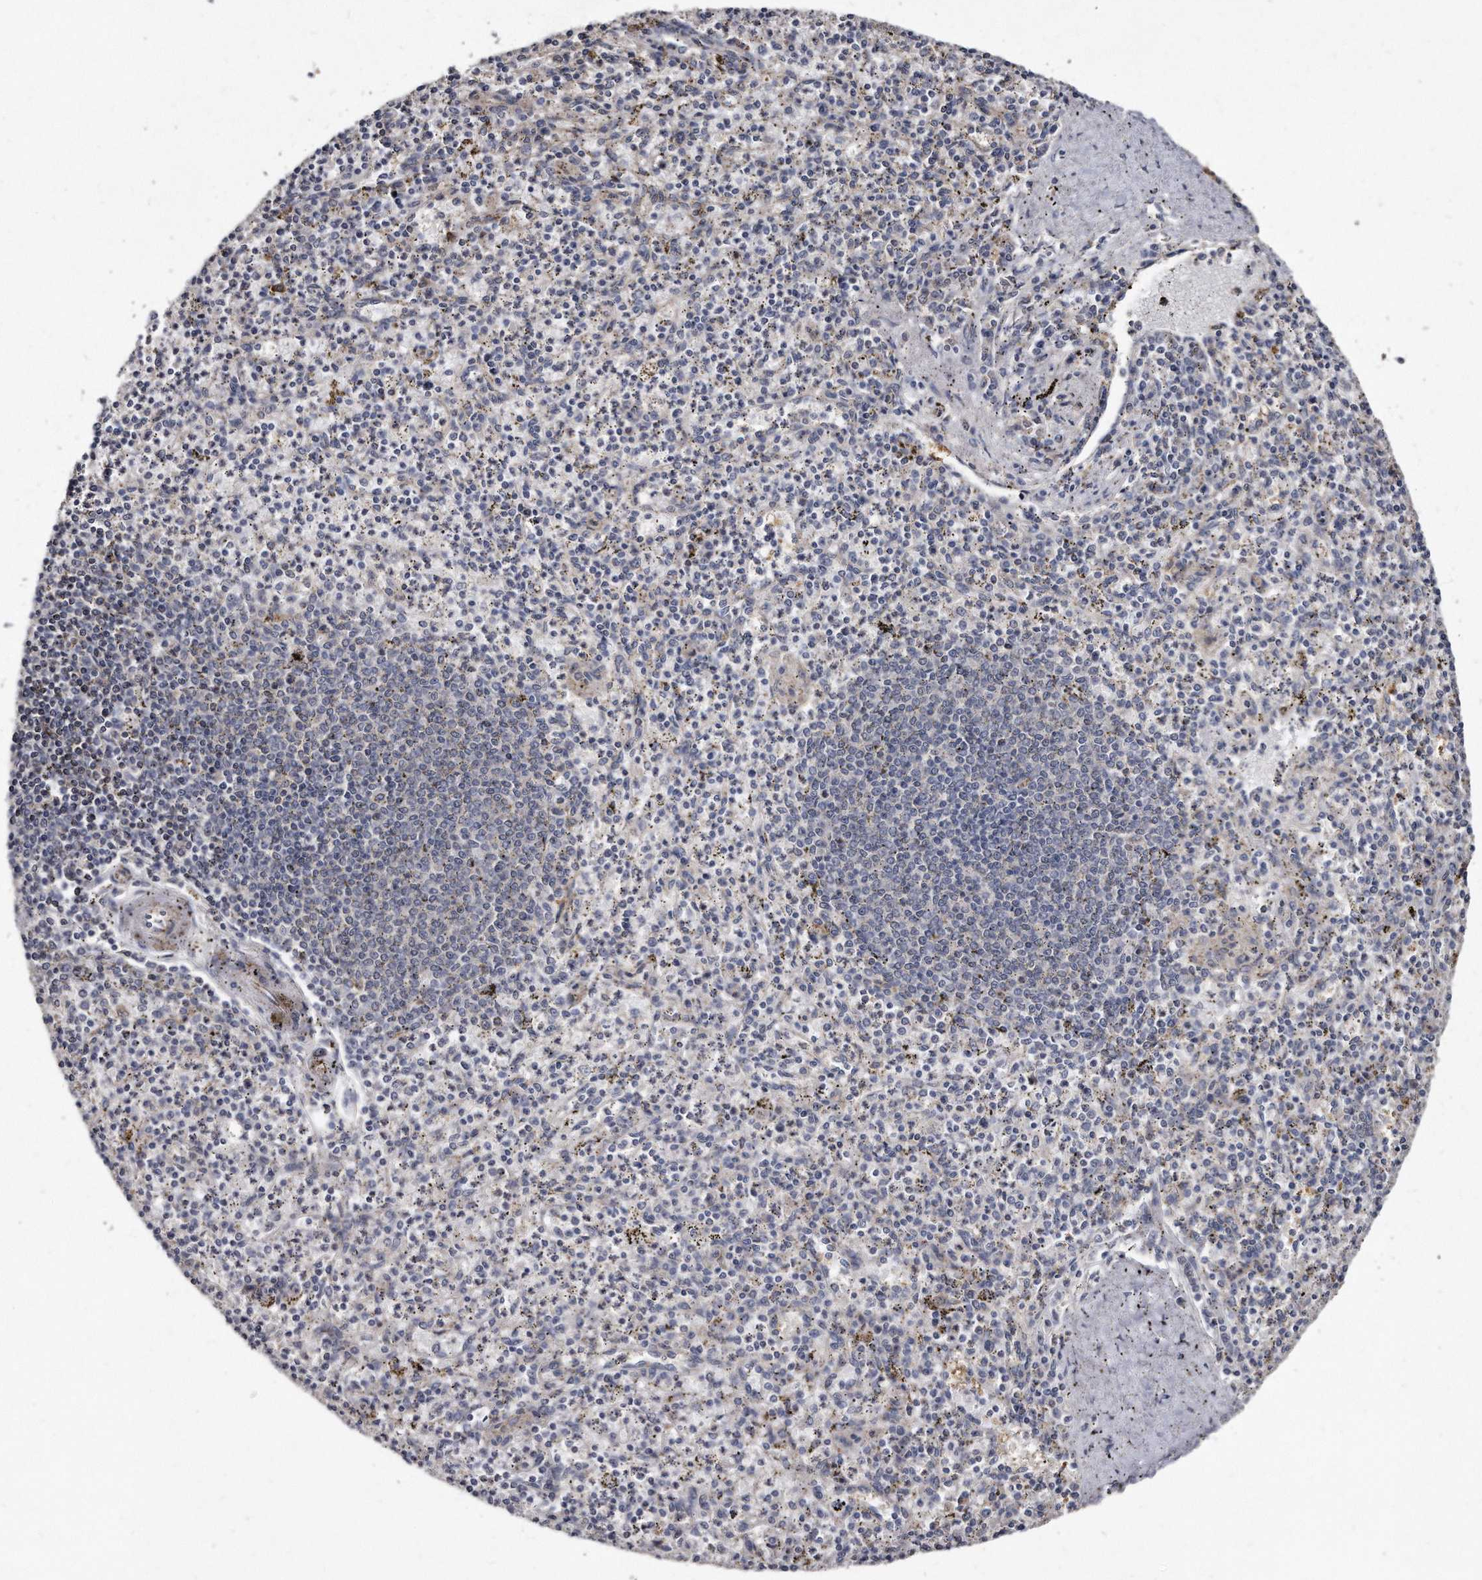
{"staining": {"intensity": "negative", "quantity": "none", "location": "none"}, "tissue": "spleen", "cell_type": "Cells in red pulp", "image_type": "normal", "snomed": [{"axis": "morphology", "description": "Normal tissue, NOS"}, {"axis": "topography", "description": "Spleen"}], "caption": "Immunohistochemistry photomicrograph of benign human spleen stained for a protein (brown), which reveals no expression in cells in red pulp. (DAB IHC with hematoxylin counter stain).", "gene": "KLHDC3", "patient": {"sex": "male", "age": 72}}